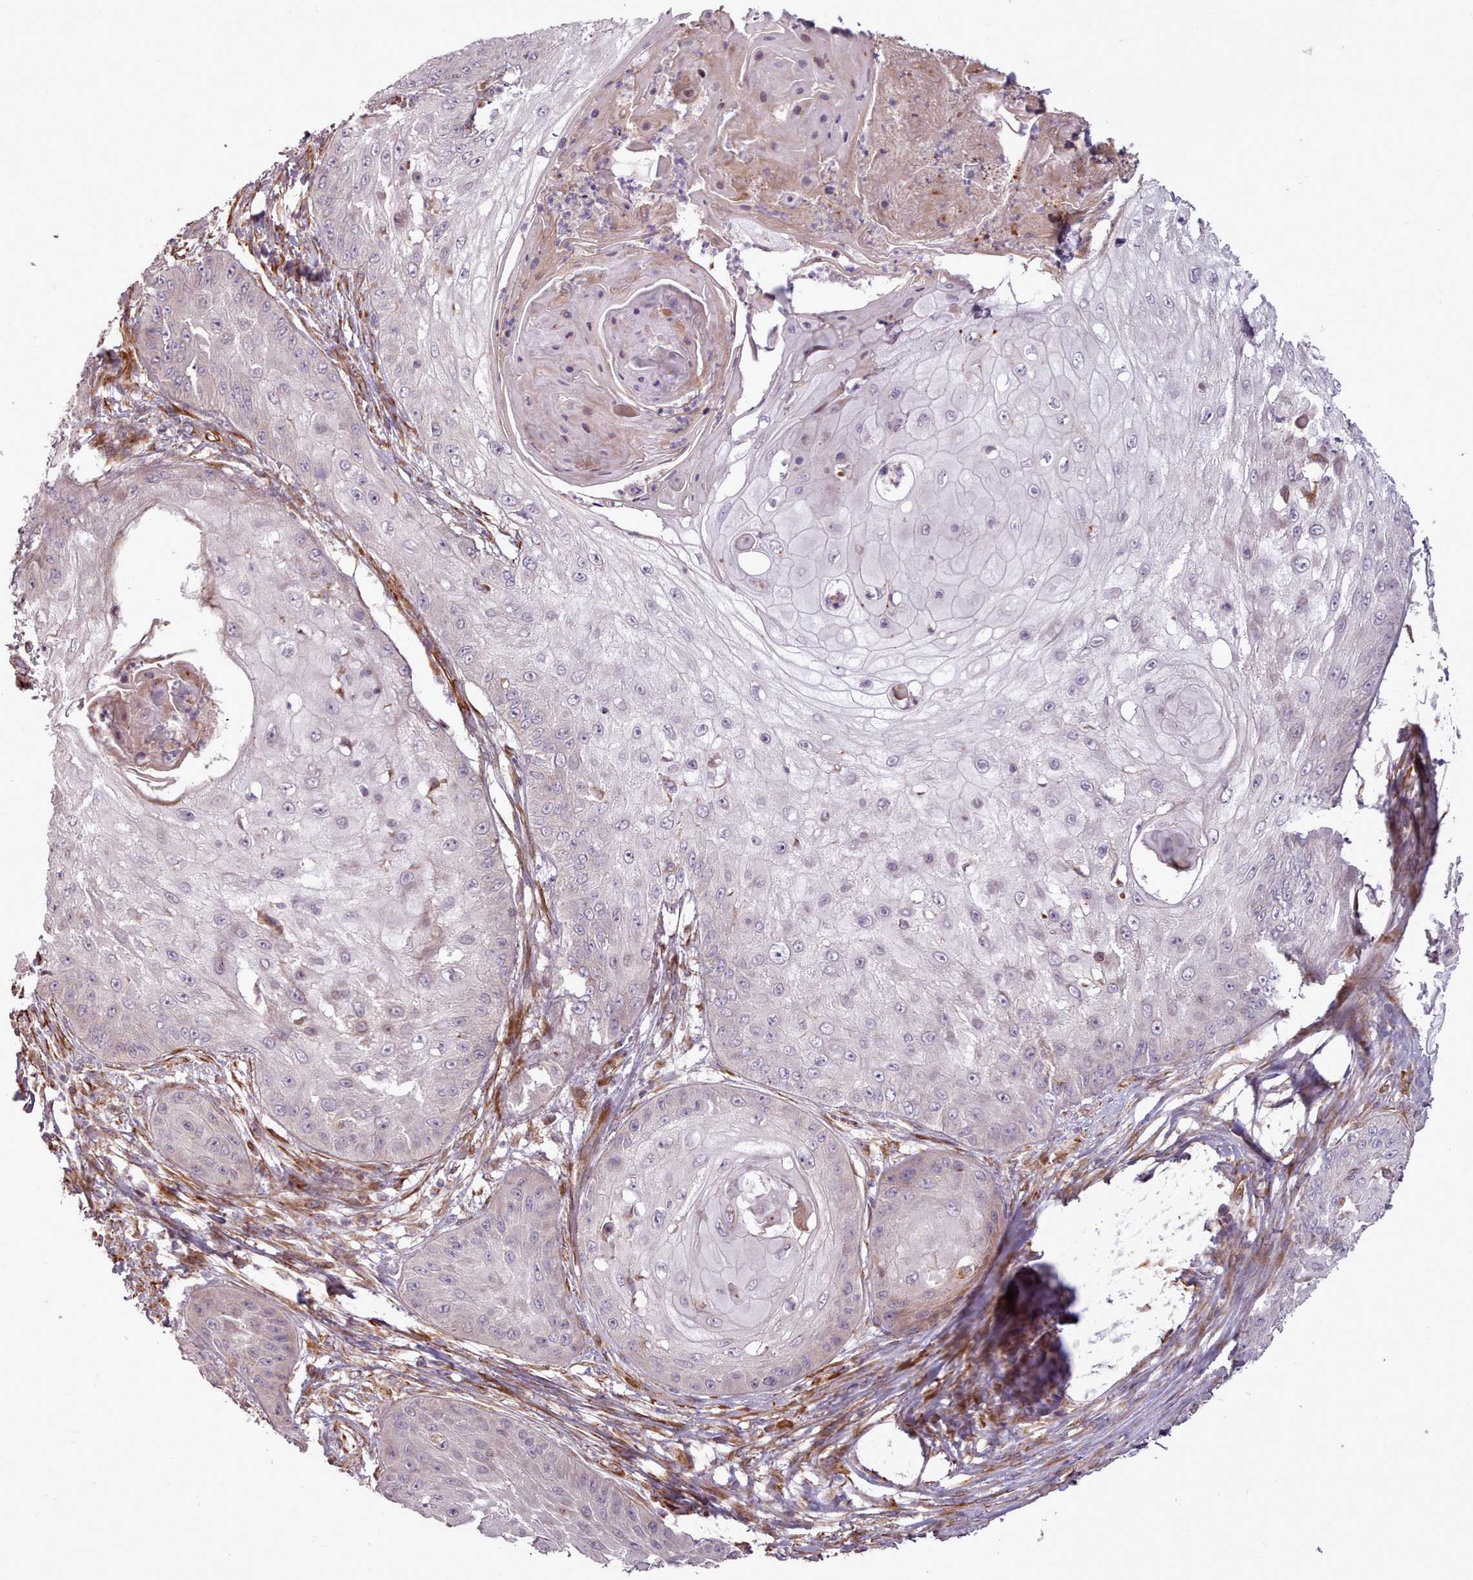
{"staining": {"intensity": "moderate", "quantity": "<25%", "location": "cytoplasmic/membranous"}, "tissue": "skin cancer", "cell_type": "Tumor cells", "image_type": "cancer", "snomed": [{"axis": "morphology", "description": "Squamous cell carcinoma, NOS"}, {"axis": "topography", "description": "Skin"}], "caption": "Immunohistochemistry (IHC) image of neoplastic tissue: human squamous cell carcinoma (skin) stained using immunohistochemistry (IHC) displays low levels of moderate protein expression localized specifically in the cytoplasmic/membranous of tumor cells, appearing as a cytoplasmic/membranous brown color.", "gene": "GBGT1", "patient": {"sex": "male", "age": 70}}